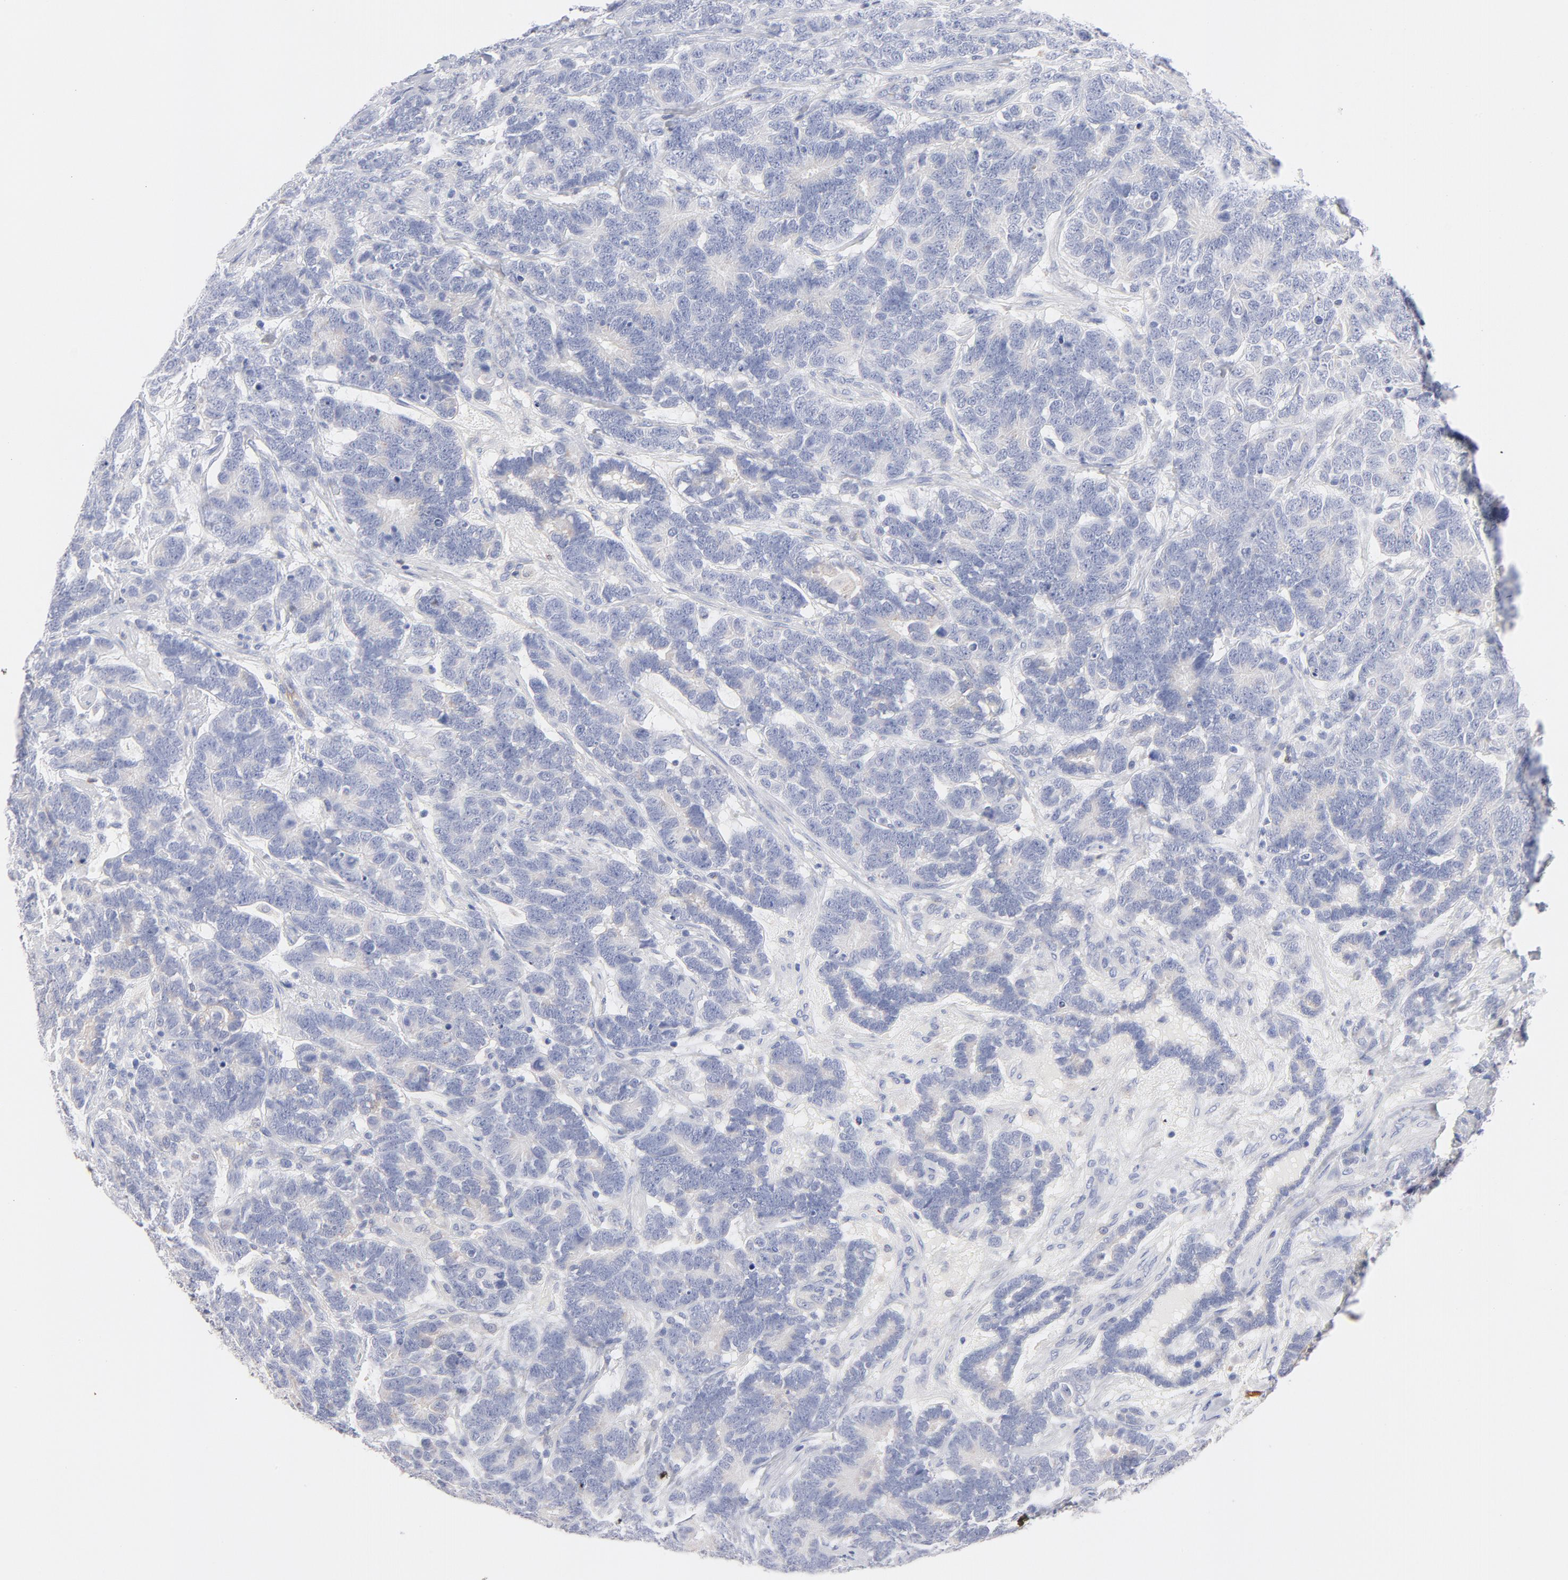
{"staining": {"intensity": "negative", "quantity": "none", "location": "none"}, "tissue": "testis cancer", "cell_type": "Tumor cells", "image_type": "cancer", "snomed": [{"axis": "morphology", "description": "Carcinoma, Embryonal, NOS"}, {"axis": "topography", "description": "Testis"}], "caption": "High power microscopy photomicrograph of an immunohistochemistry image of testis cancer (embryonal carcinoma), revealing no significant staining in tumor cells.", "gene": "MID1", "patient": {"sex": "male", "age": 26}}